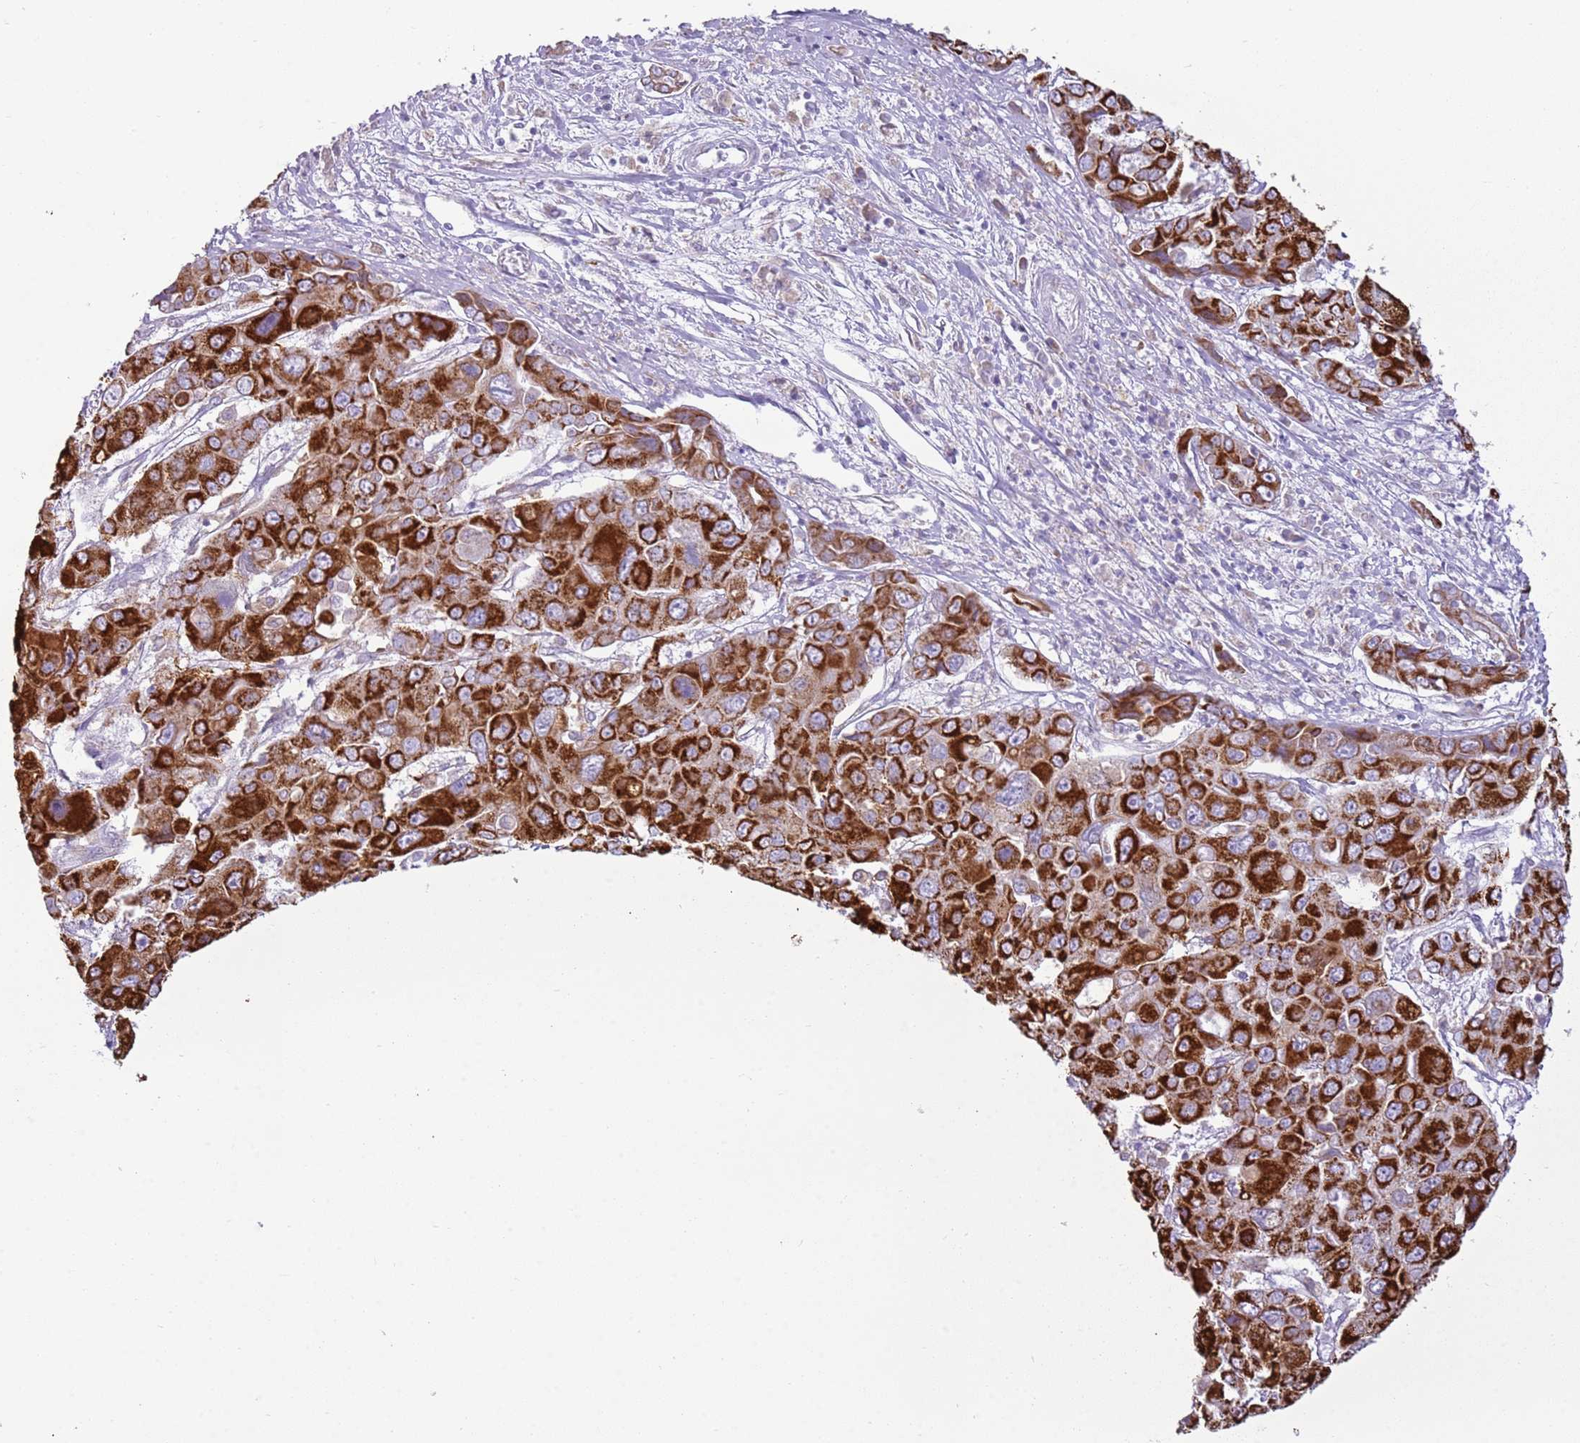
{"staining": {"intensity": "strong", "quantity": ">75%", "location": "cytoplasmic/membranous"}, "tissue": "liver cancer", "cell_type": "Tumor cells", "image_type": "cancer", "snomed": [{"axis": "morphology", "description": "Cholangiocarcinoma"}, {"axis": "topography", "description": "Liver"}], "caption": "IHC (DAB (3,3'-diaminobenzidine)) staining of human cholangiocarcinoma (liver) reveals strong cytoplasmic/membranous protein positivity in approximately >75% of tumor cells. The protein of interest is shown in brown color, while the nuclei are stained blue.", "gene": "OAF", "patient": {"sex": "male", "age": 67}}